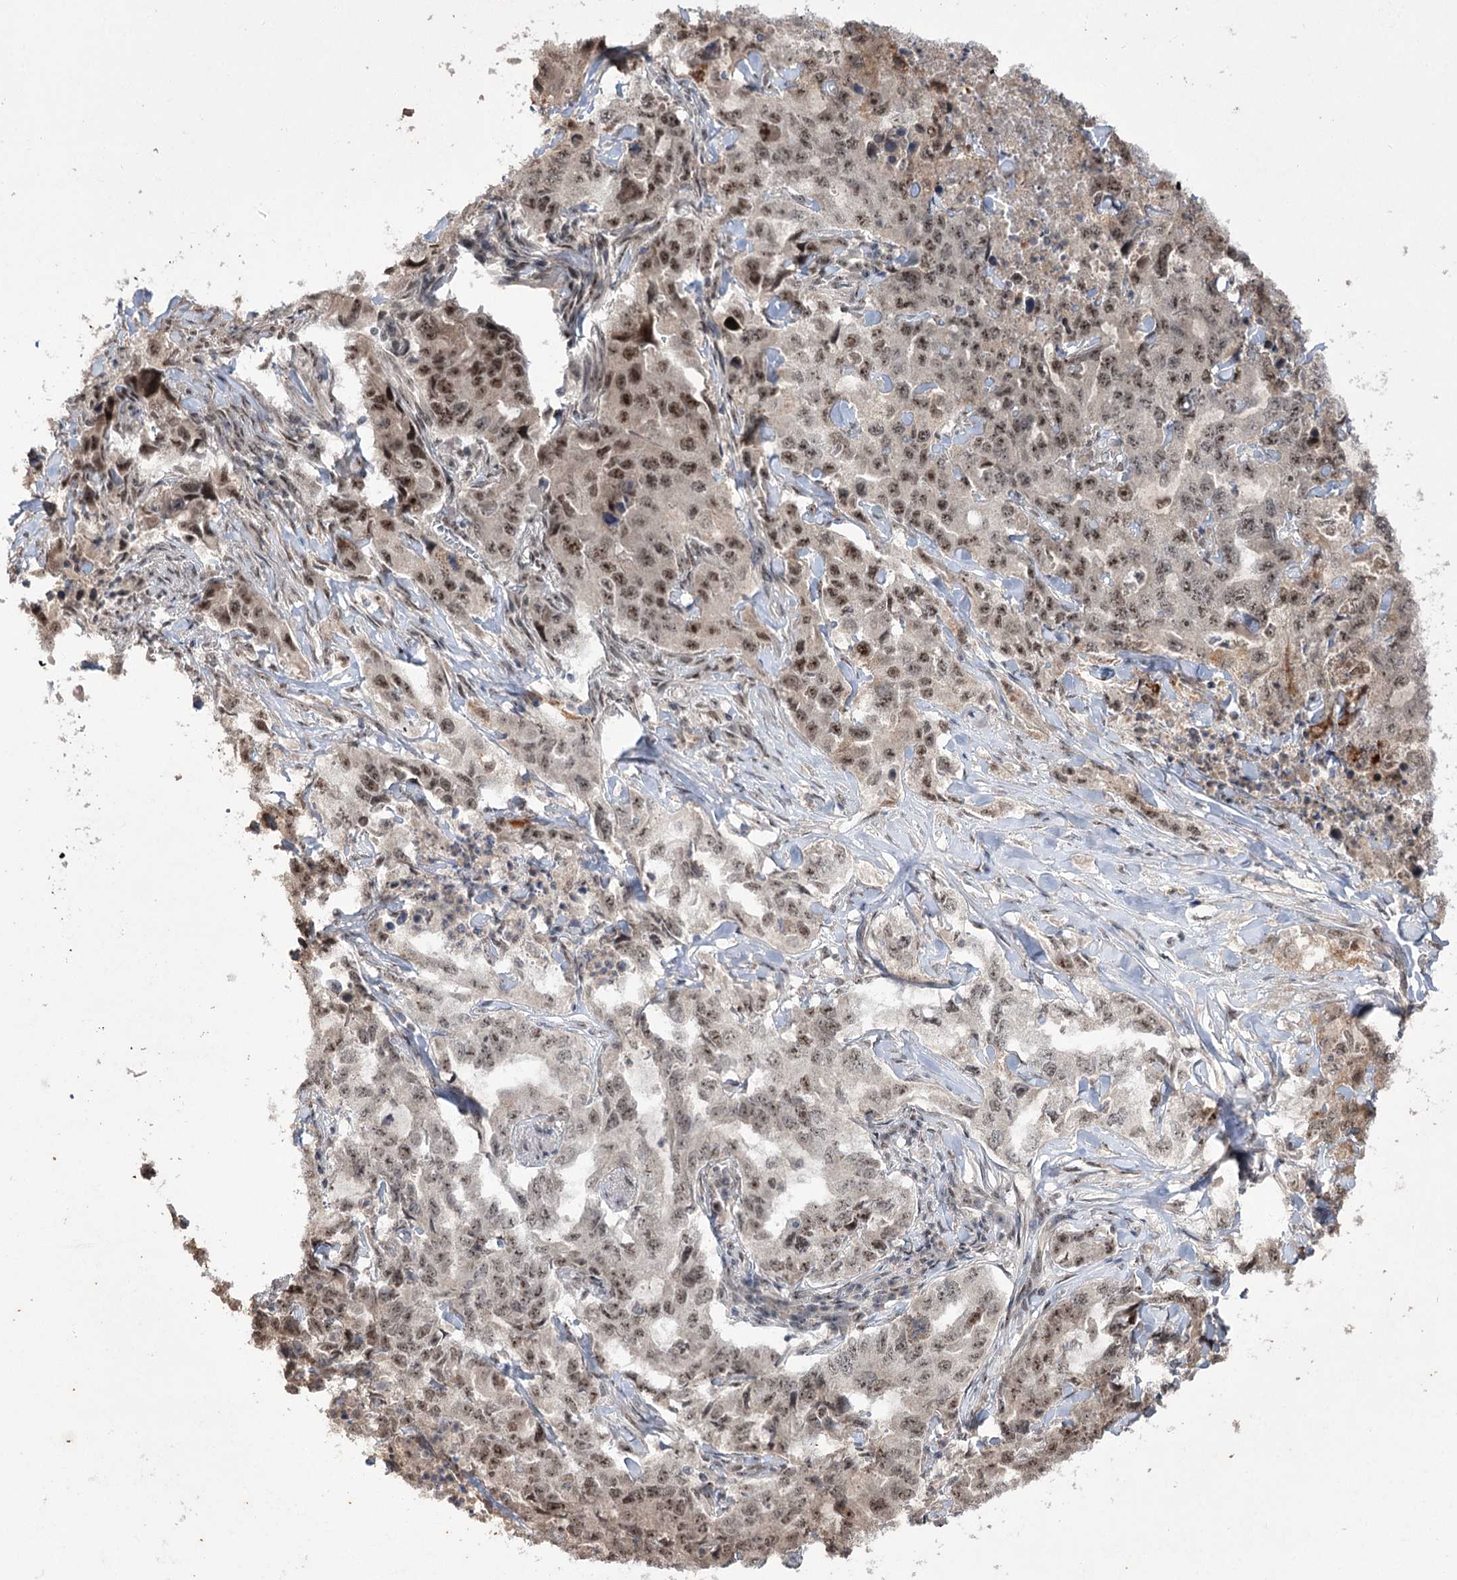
{"staining": {"intensity": "moderate", "quantity": ">75%", "location": "nuclear"}, "tissue": "lung cancer", "cell_type": "Tumor cells", "image_type": "cancer", "snomed": [{"axis": "morphology", "description": "Adenocarcinoma, NOS"}, {"axis": "topography", "description": "Lung"}], "caption": "Protein expression analysis of human adenocarcinoma (lung) reveals moderate nuclear positivity in about >75% of tumor cells. (DAB = brown stain, brightfield microscopy at high magnification).", "gene": "ERCC3", "patient": {"sex": "female", "age": 51}}